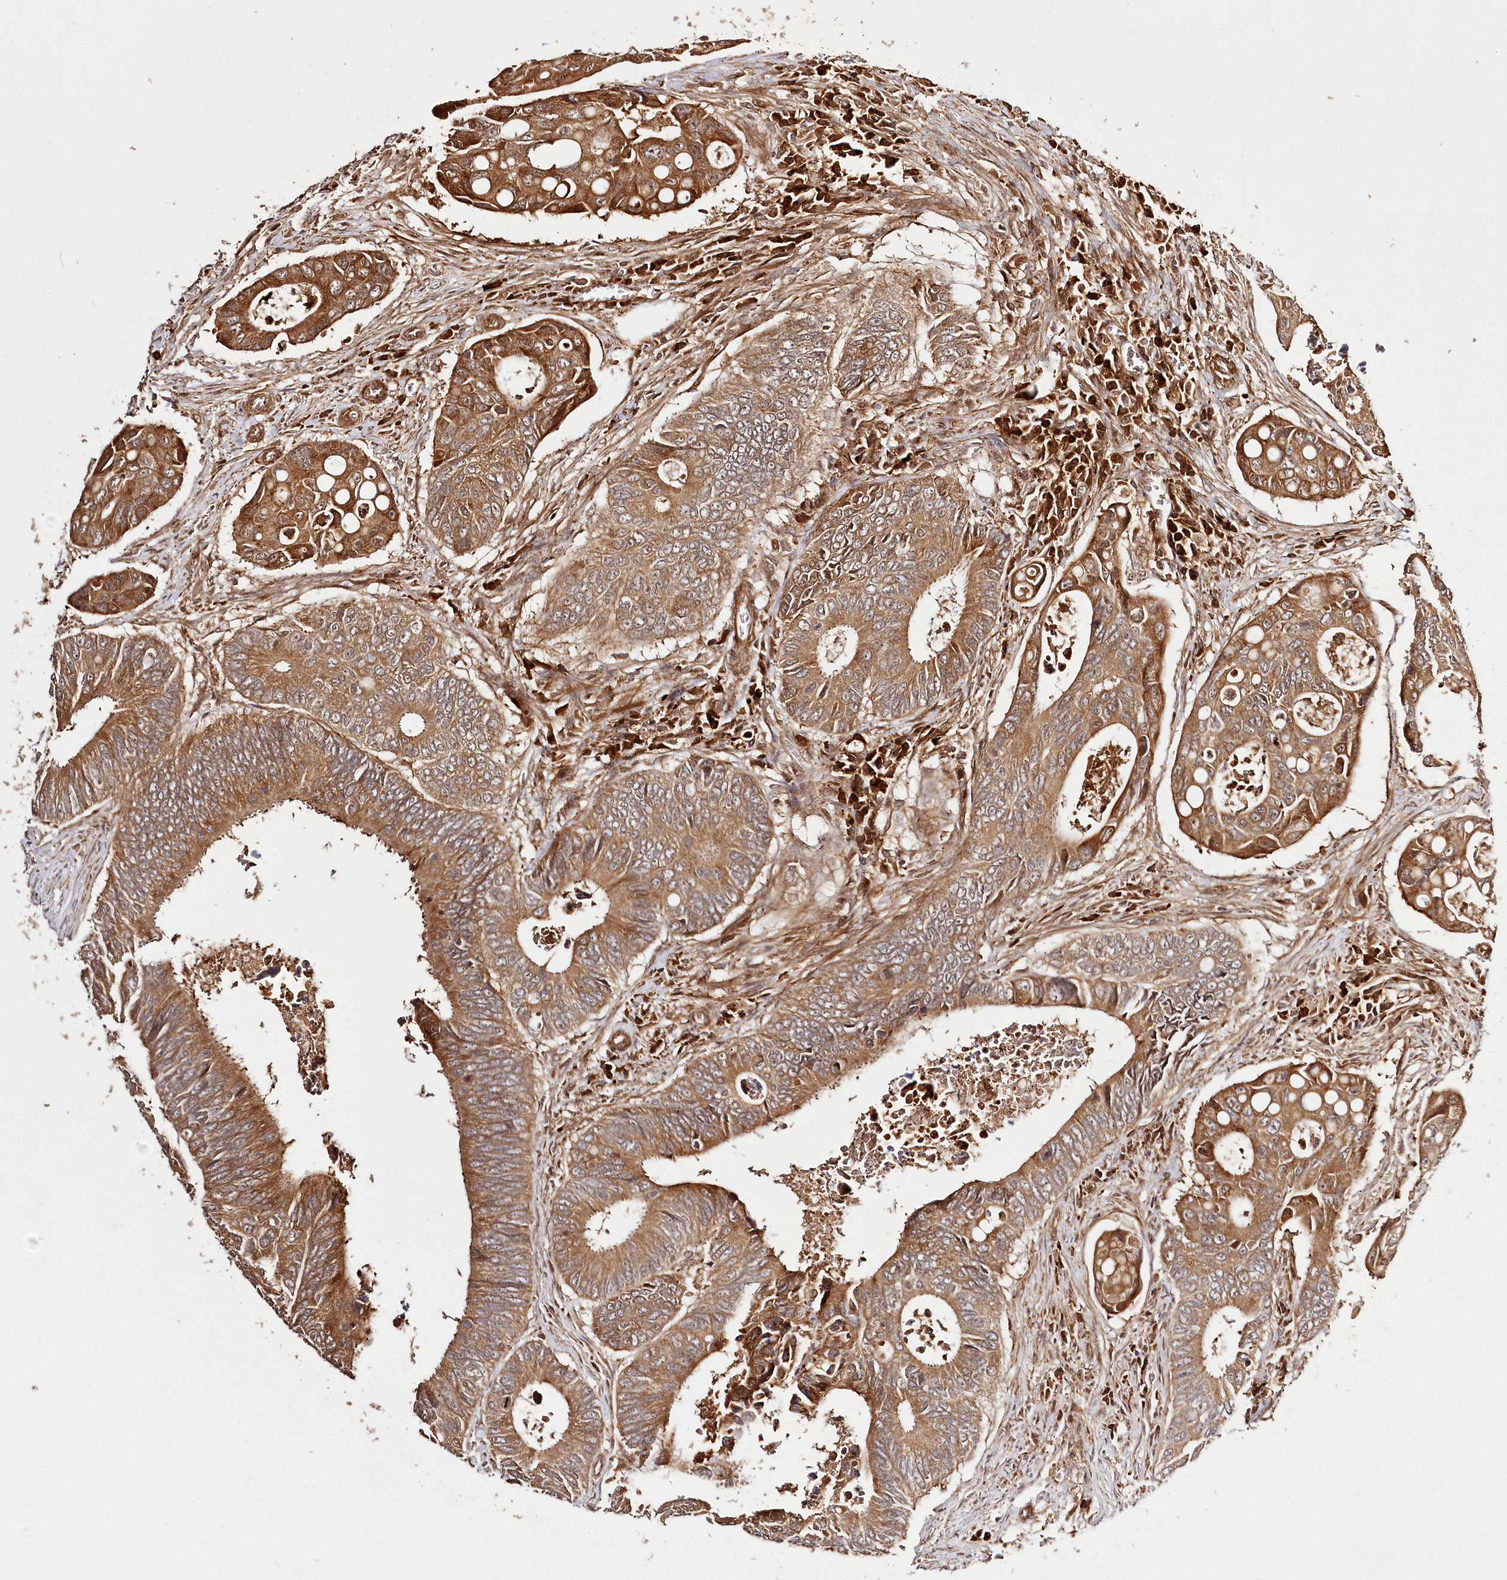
{"staining": {"intensity": "strong", "quantity": ">75%", "location": "cytoplasmic/membranous"}, "tissue": "colorectal cancer", "cell_type": "Tumor cells", "image_type": "cancer", "snomed": [{"axis": "morphology", "description": "Inflammation, NOS"}, {"axis": "morphology", "description": "Adenocarcinoma, NOS"}, {"axis": "topography", "description": "Colon"}], "caption": "Immunohistochemical staining of human adenocarcinoma (colorectal) shows high levels of strong cytoplasmic/membranous positivity in about >75% of tumor cells.", "gene": "ULK2", "patient": {"sex": "male", "age": 72}}